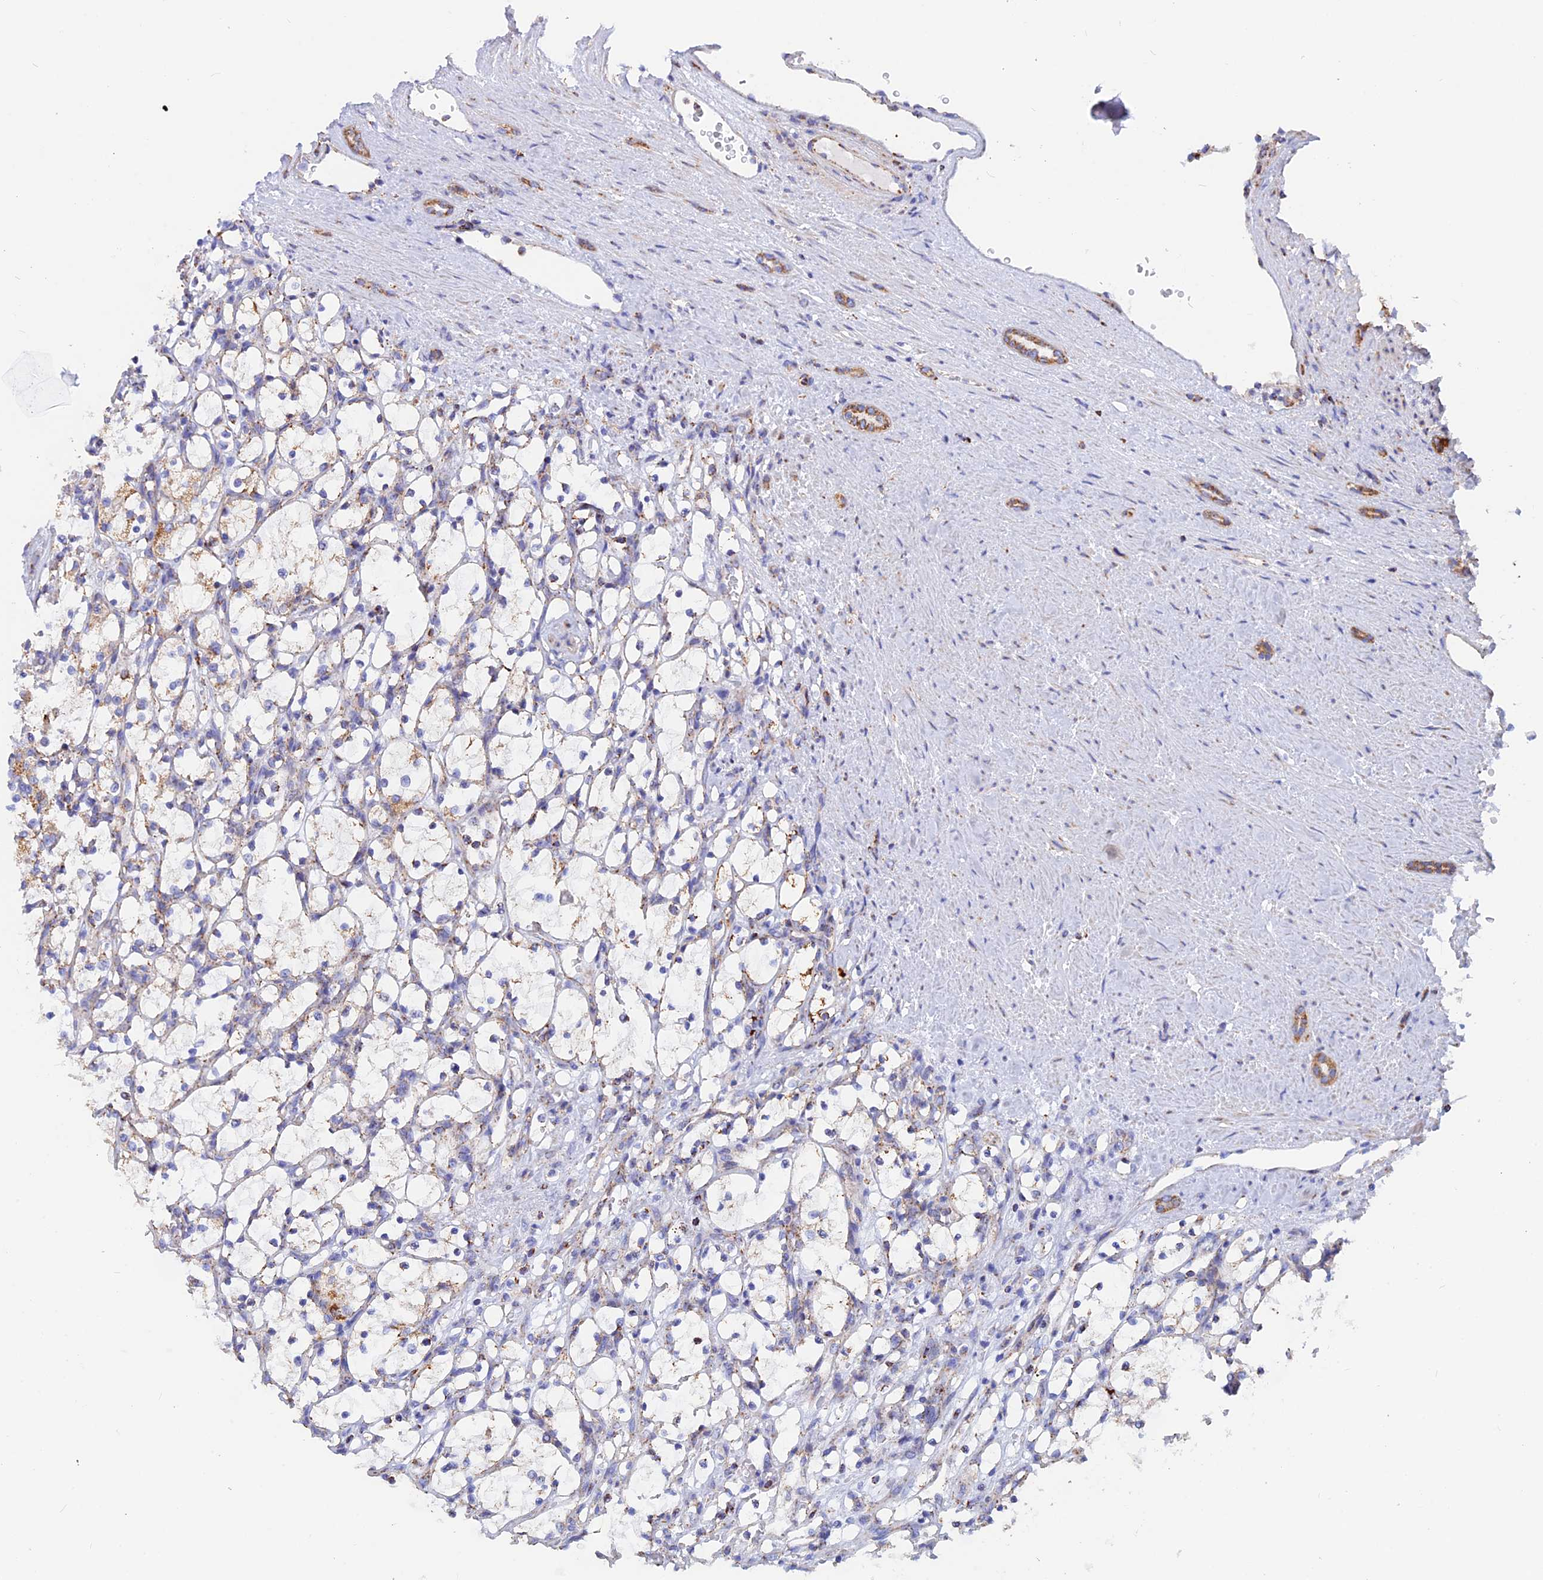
{"staining": {"intensity": "moderate", "quantity": "<25%", "location": "cytoplasmic/membranous"}, "tissue": "renal cancer", "cell_type": "Tumor cells", "image_type": "cancer", "snomed": [{"axis": "morphology", "description": "Adenocarcinoma, NOS"}, {"axis": "topography", "description": "Kidney"}], "caption": "Brown immunohistochemical staining in human renal cancer exhibits moderate cytoplasmic/membranous positivity in approximately <25% of tumor cells.", "gene": "GCDH", "patient": {"sex": "female", "age": 69}}